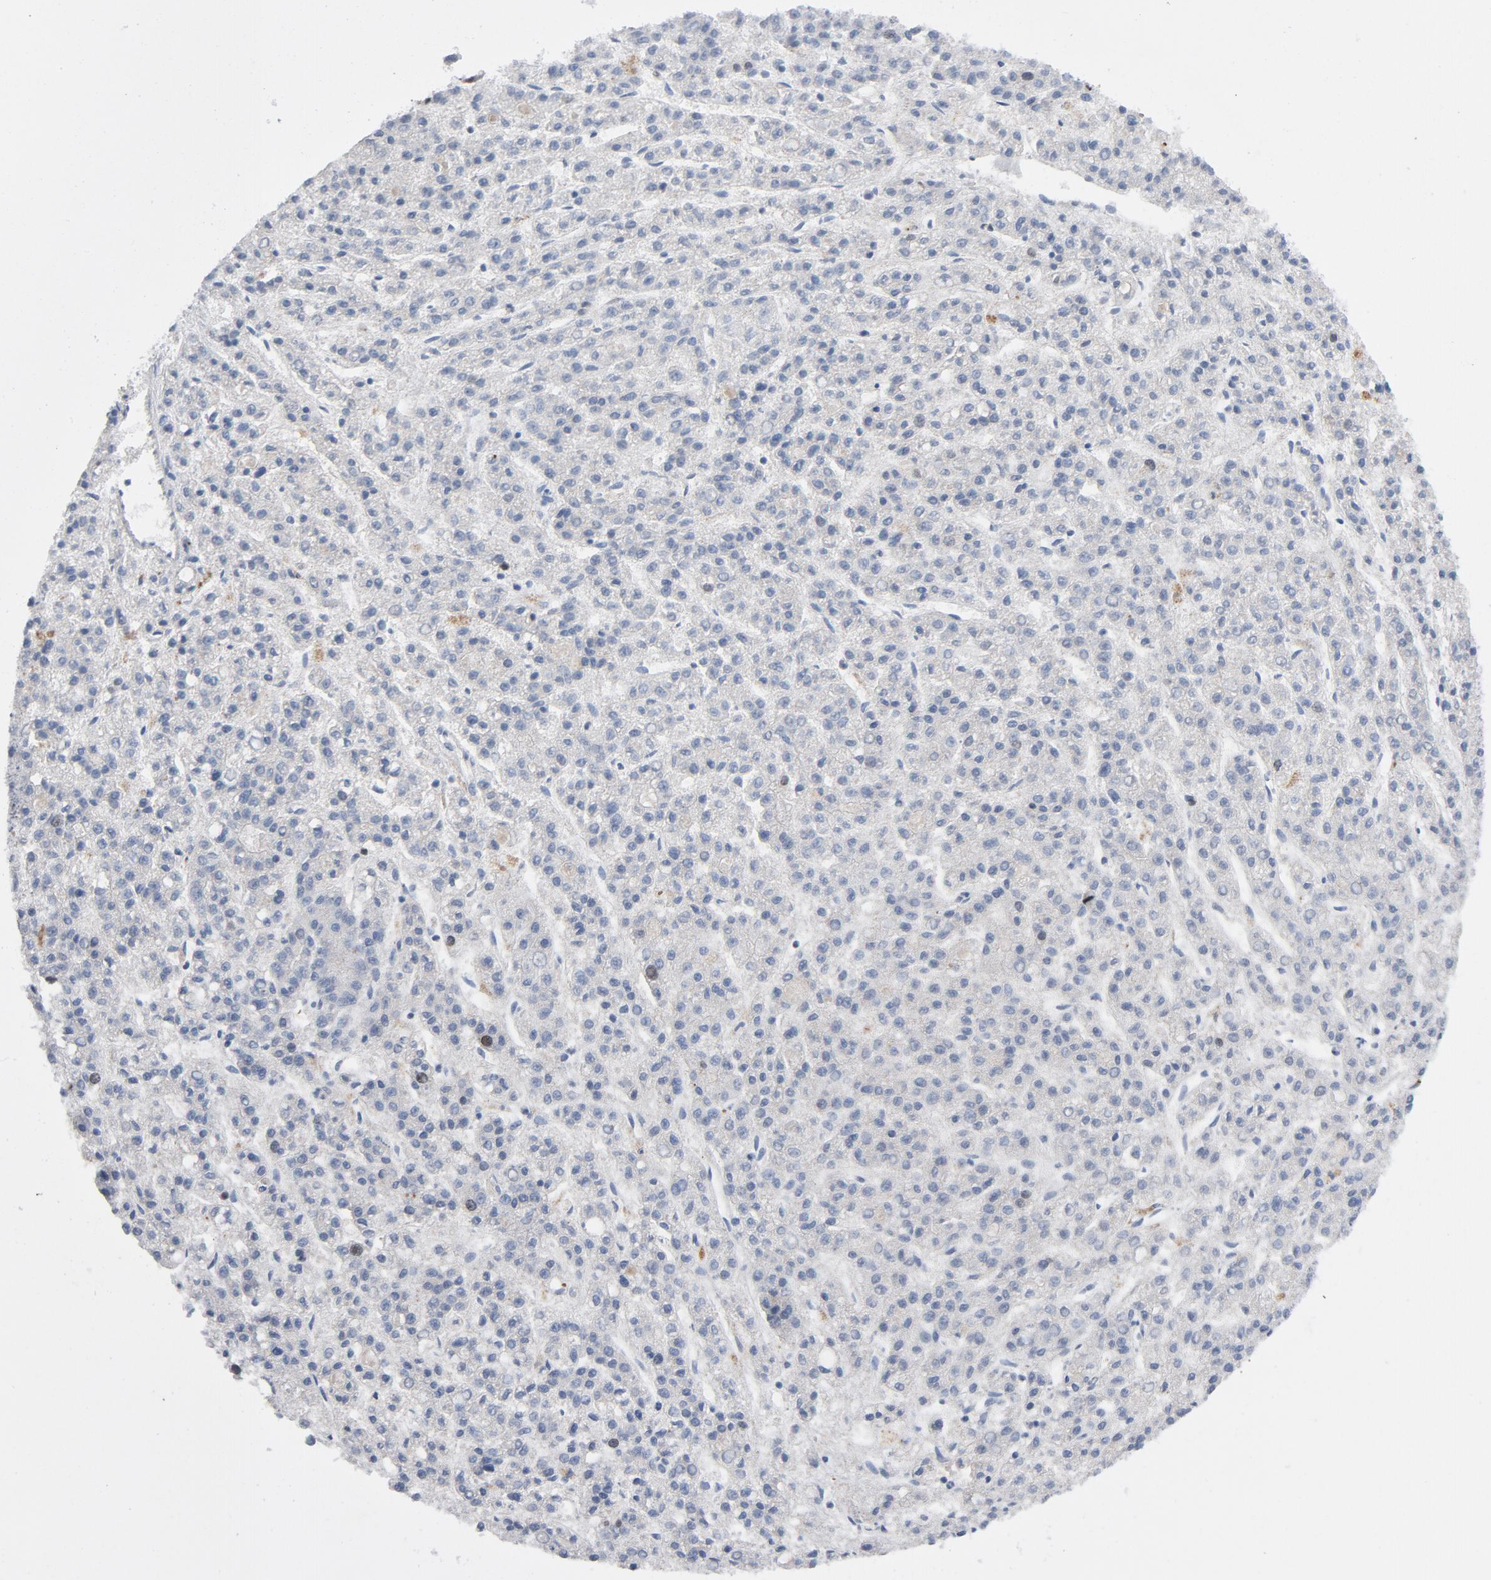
{"staining": {"intensity": "negative", "quantity": "none", "location": "none"}, "tissue": "liver cancer", "cell_type": "Tumor cells", "image_type": "cancer", "snomed": [{"axis": "morphology", "description": "Carcinoma, Hepatocellular, NOS"}, {"axis": "topography", "description": "Liver"}], "caption": "Micrograph shows no significant protein expression in tumor cells of liver cancer (hepatocellular carcinoma).", "gene": "BIRC5", "patient": {"sex": "male", "age": 70}}